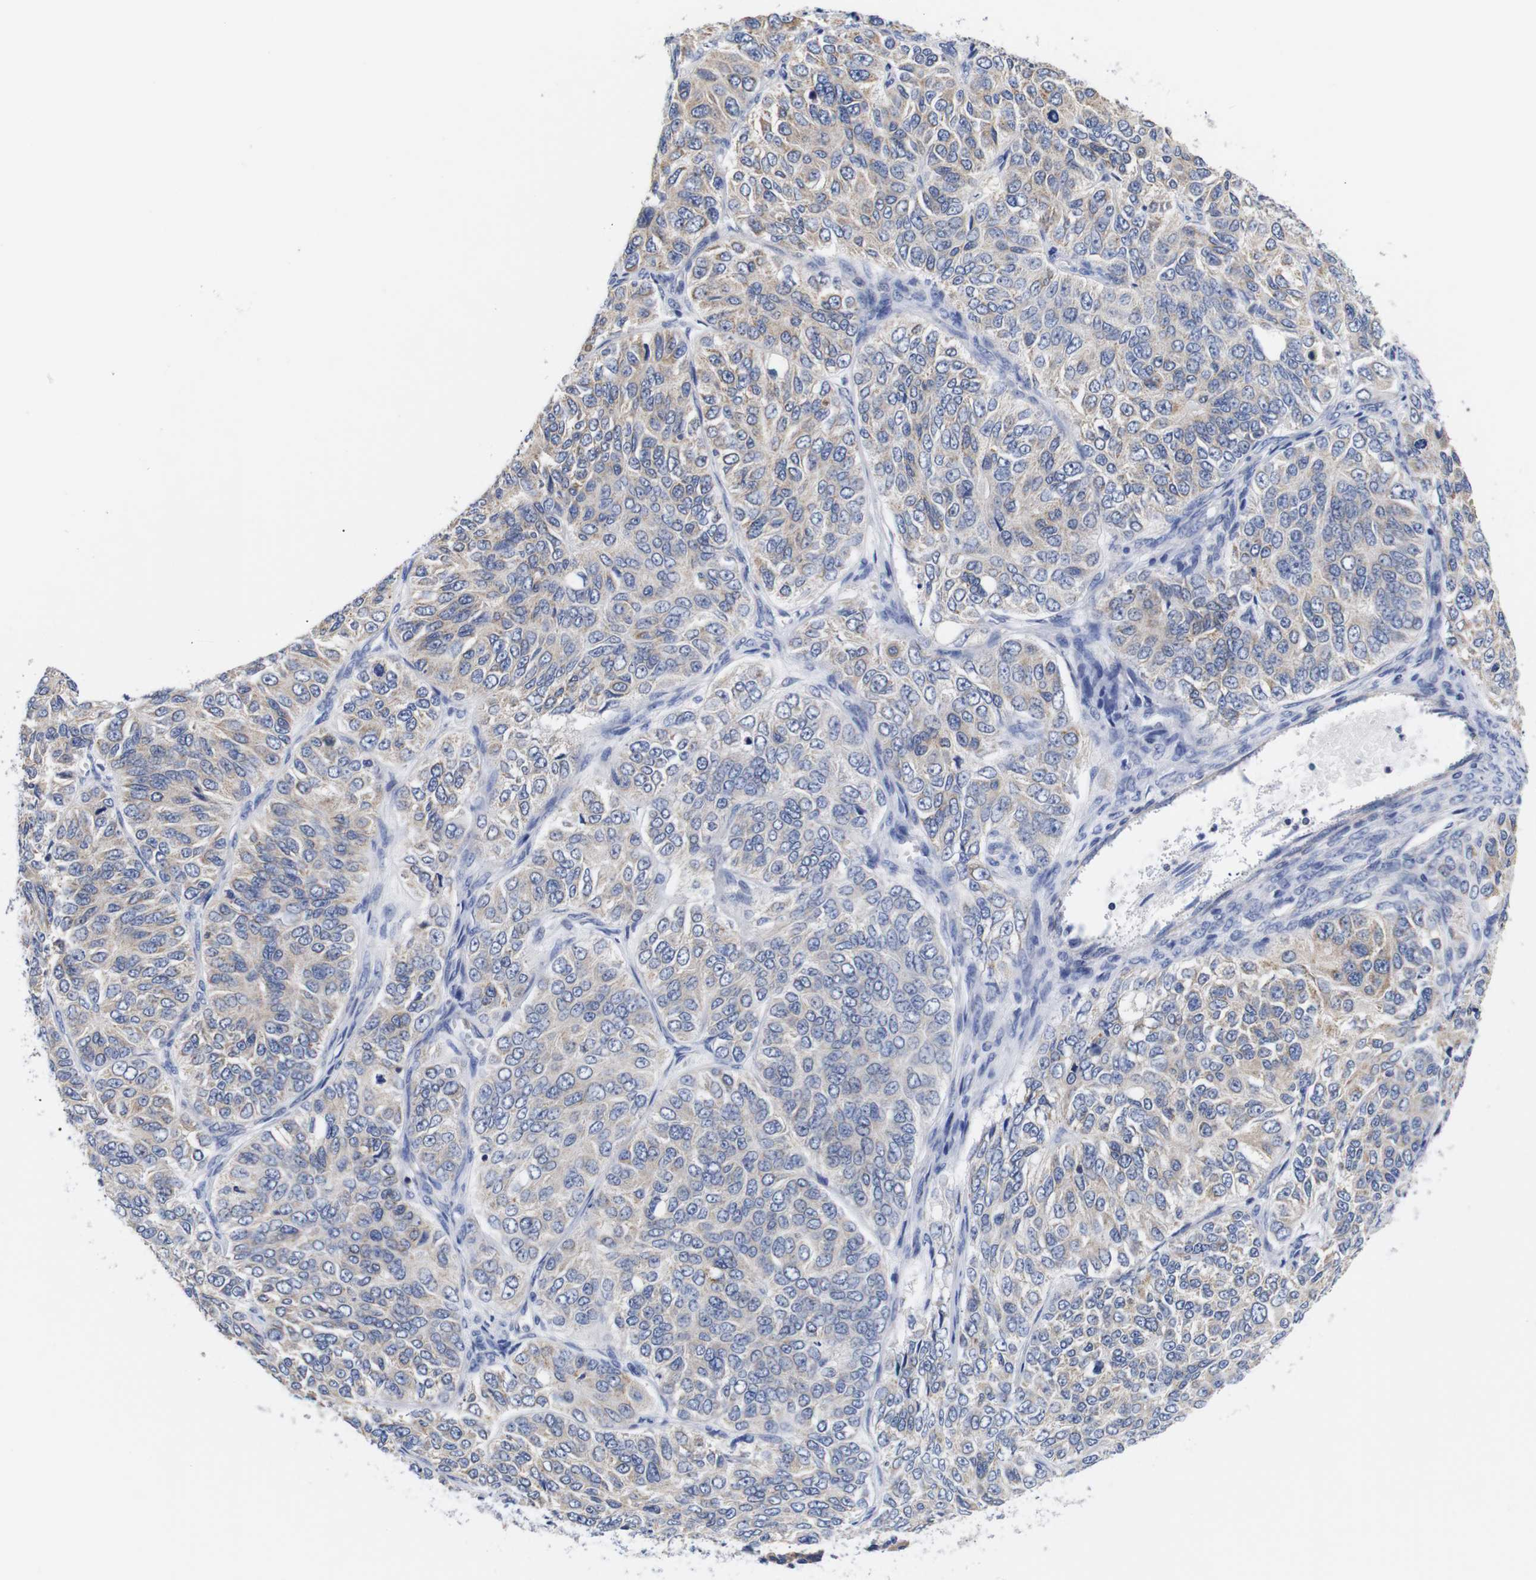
{"staining": {"intensity": "weak", "quantity": "25%-75%", "location": "cytoplasmic/membranous"}, "tissue": "ovarian cancer", "cell_type": "Tumor cells", "image_type": "cancer", "snomed": [{"axis": "morphology", "description": "Carcinoma, endometroid"}, {"axis": "topography", "description": "Ovary"}], "caption": "Immunohistochemistry (IHC) (DAB) staining of endometroid carcinoma (ovarian) displays weak cytoplasmic/membranous protein staining in about 25%-75% of tumor cells. (Stains: DAB in brown, nuclei in blue, Microscopy: brightfield microscopy at high magnification).", "gene": "OPN3", "patient": {"sex": "female", "age": 51}}